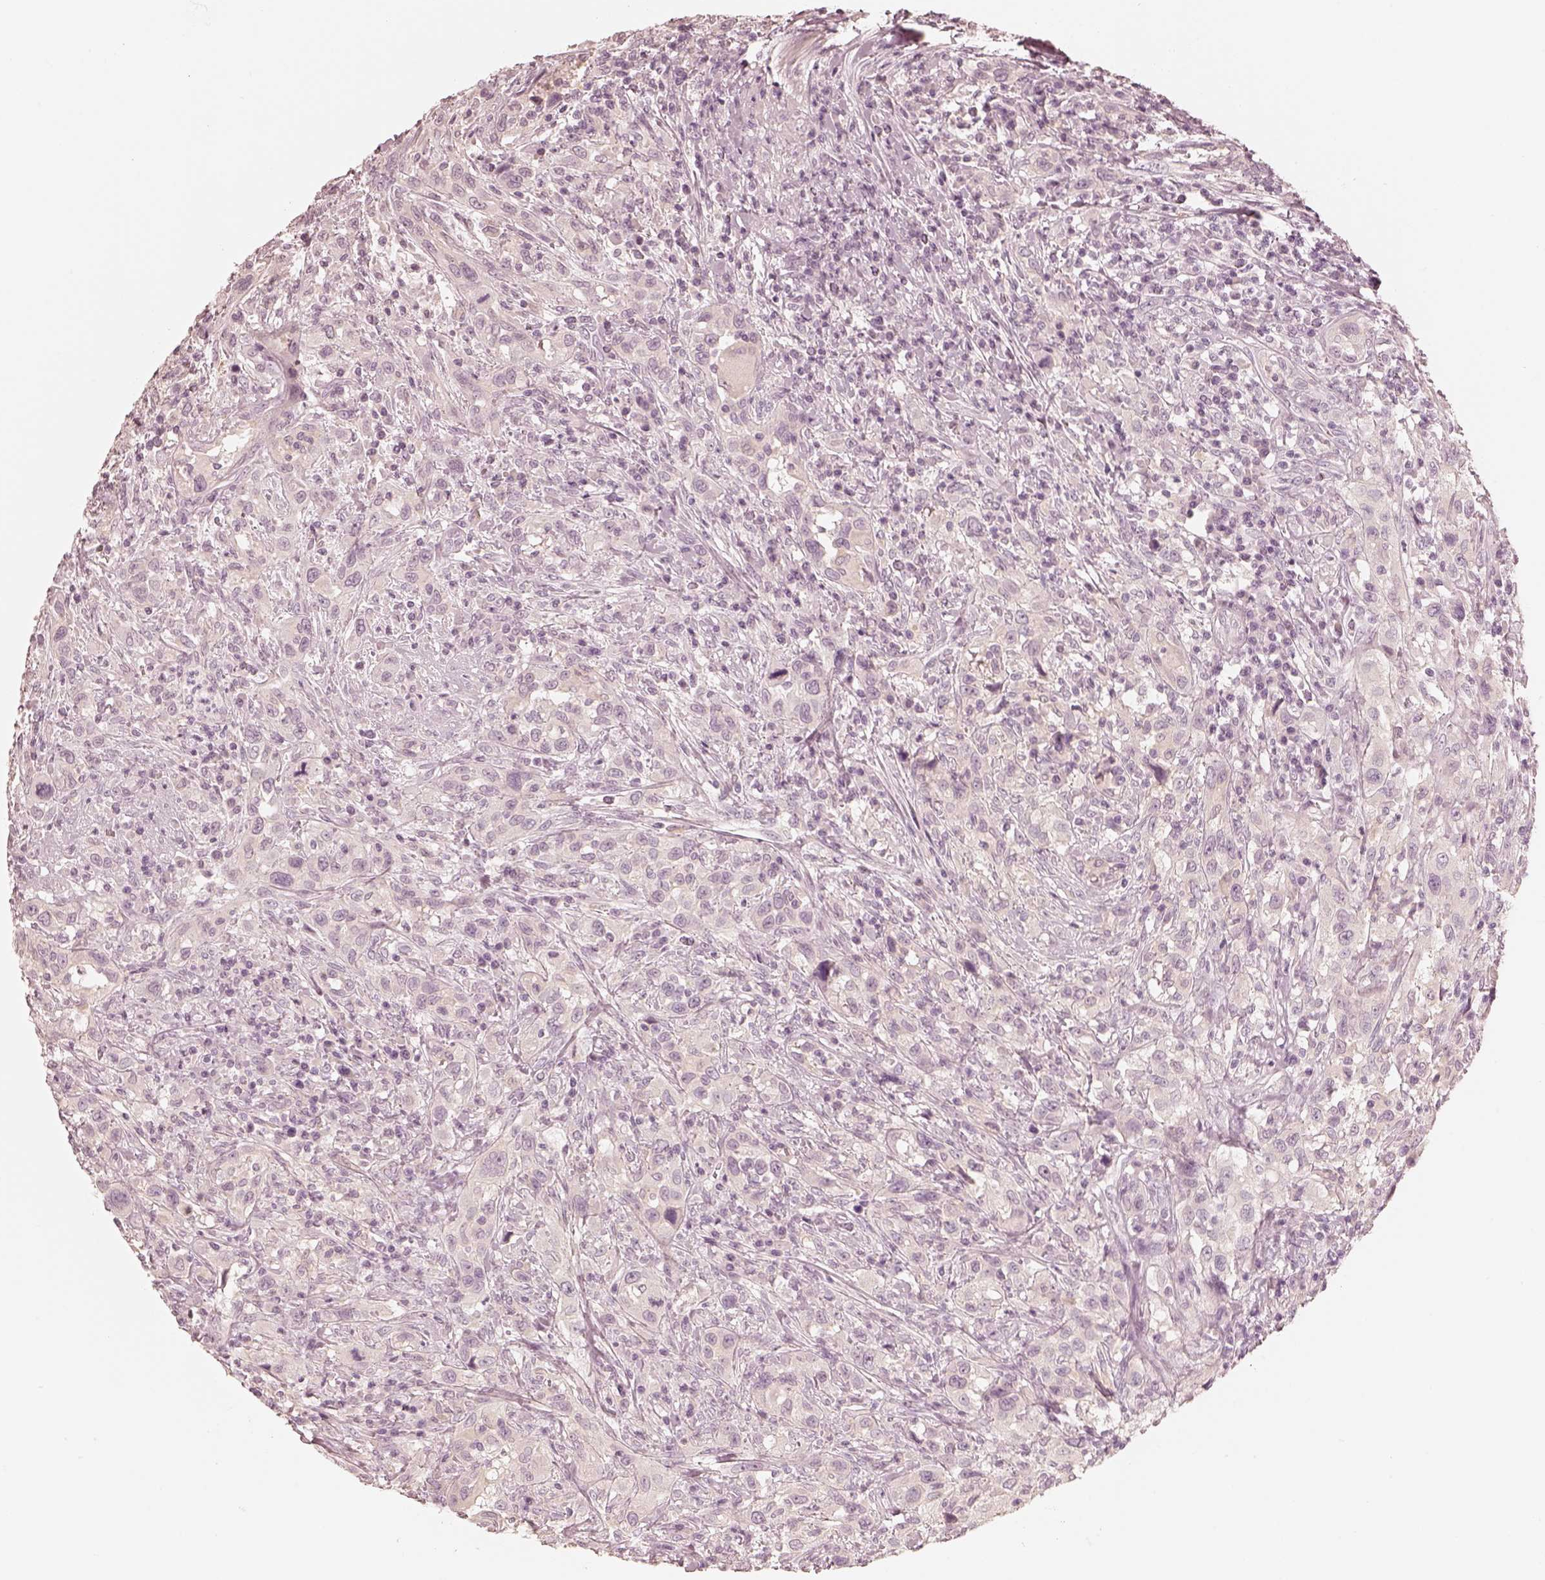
{"staining": {"intensity": "negative", "quantity": "none", "location": "none"}, "tissue": "urothelial cancer", "cell_type": "Tumor cells", "image_type": "cancer", "snomed": [{"axis": "morphology", "description": "Urothelial carcinoma, NOS"}, {"axis": "morphology", "description": "Urothelial carcinoma, High grade"}, {"axis": "topography", "description": "Urinary bladder"}], "caption": "The image shows no staining of tumor cells in urothelial cancer.", "gene": "CALR3", "patient": {"sex": "female", "age": 64}}